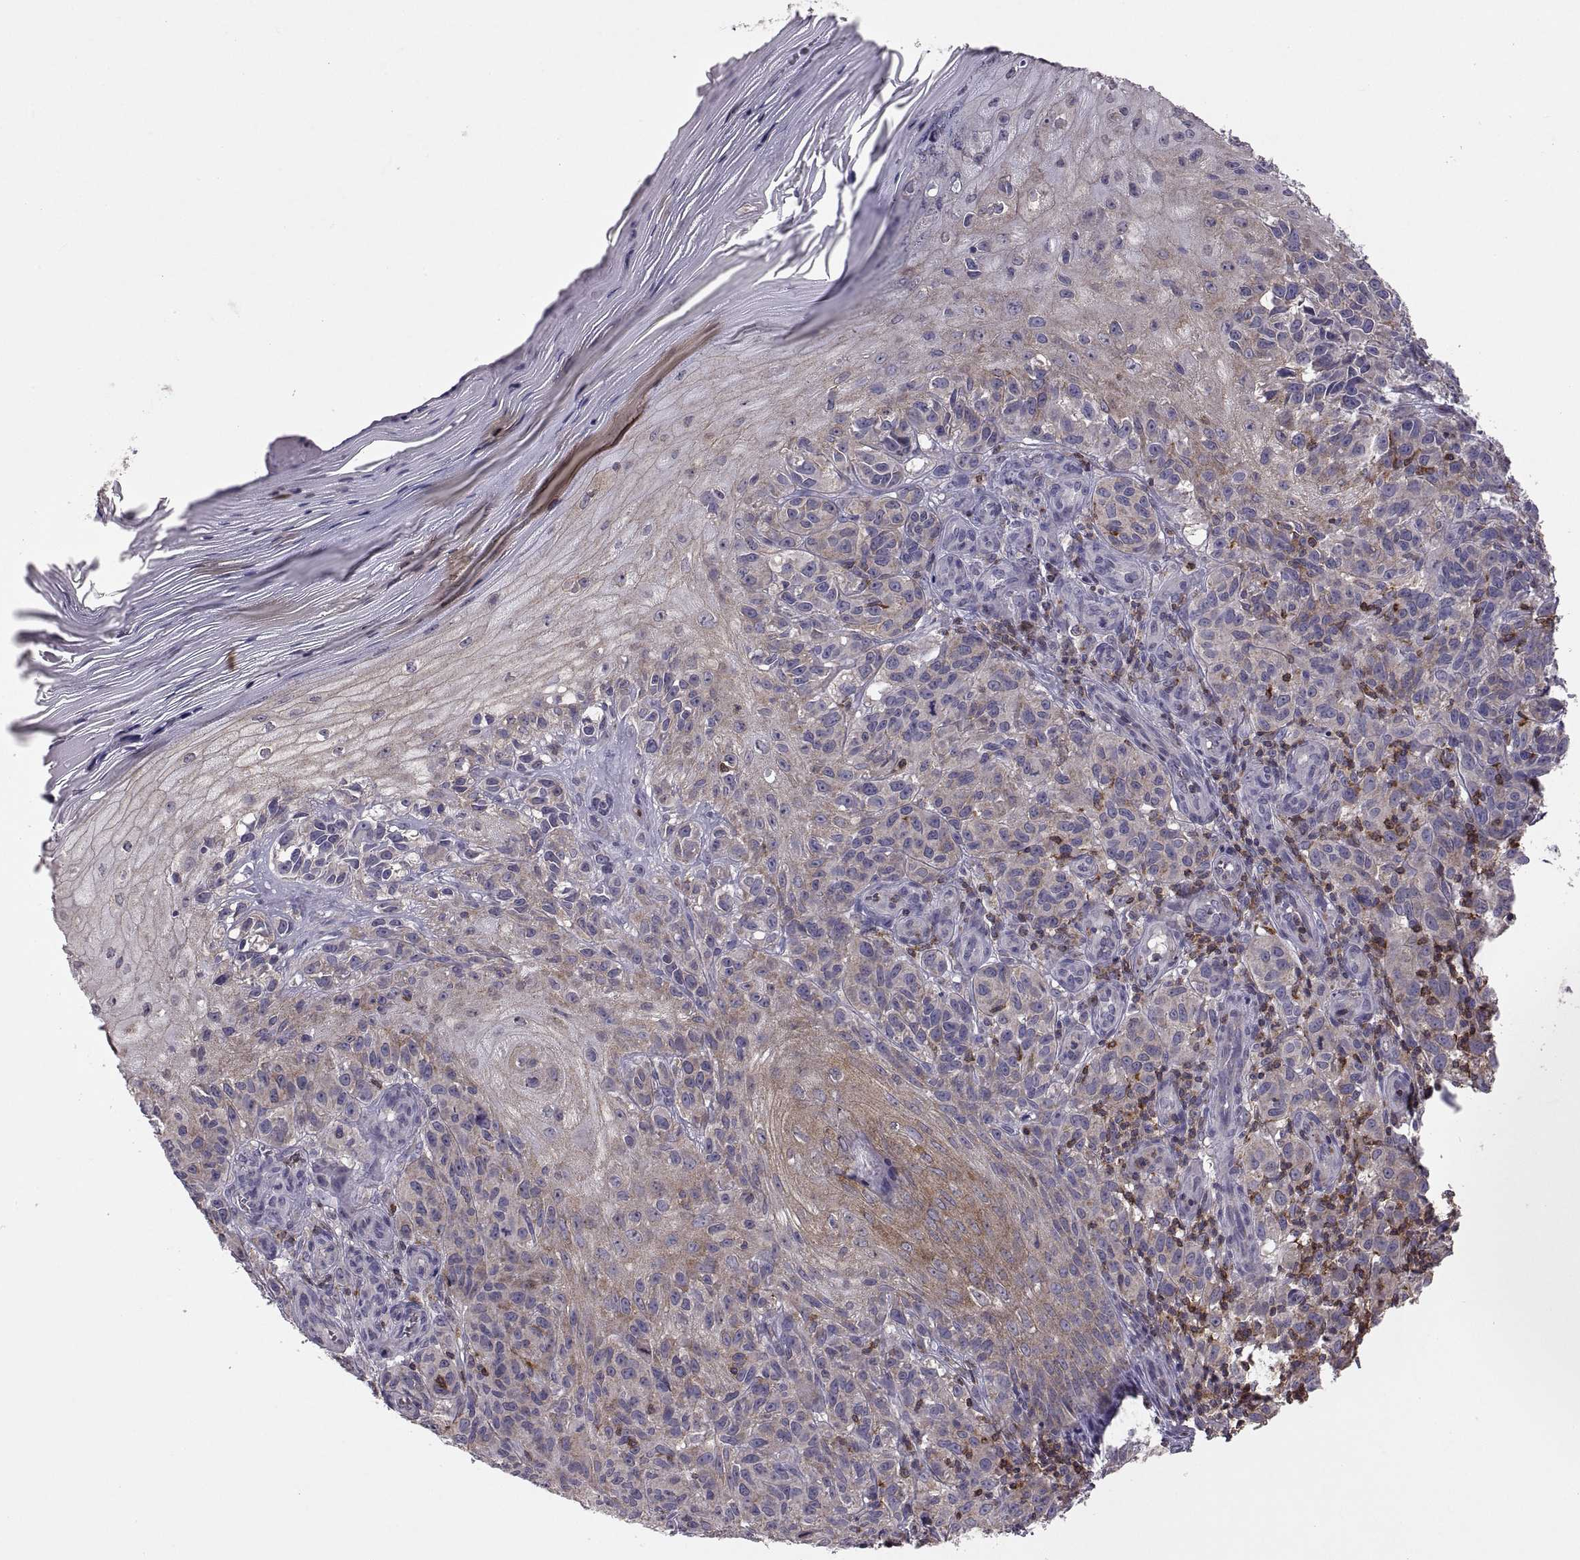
{"staining": {"intensity": "moderate", "quantity": "<25%", "location": "cytoplasmic/membranous"}, "tissue": "melanoma", "cell_type": "Tumor cells", "image_type": "cancer", "snomed": [{"axis": "morphology", "description": "Malignant melanoma, NOS"}, {"axis": "topography", "description": "Skin"}], "caption": "Immunohistochemical staining of melanoma exhibits moderate cytoplasmic/membranous protein positivity in approximately <25% of tumor cells. The protein is stained brown, and the nuclei are stained in blue (DAB (3,3'-diaminobenzidine) IHC with brightfield microscopy, high magnification).", "gene": "EZR", "patient": {"sex": "female", "age": 53}}